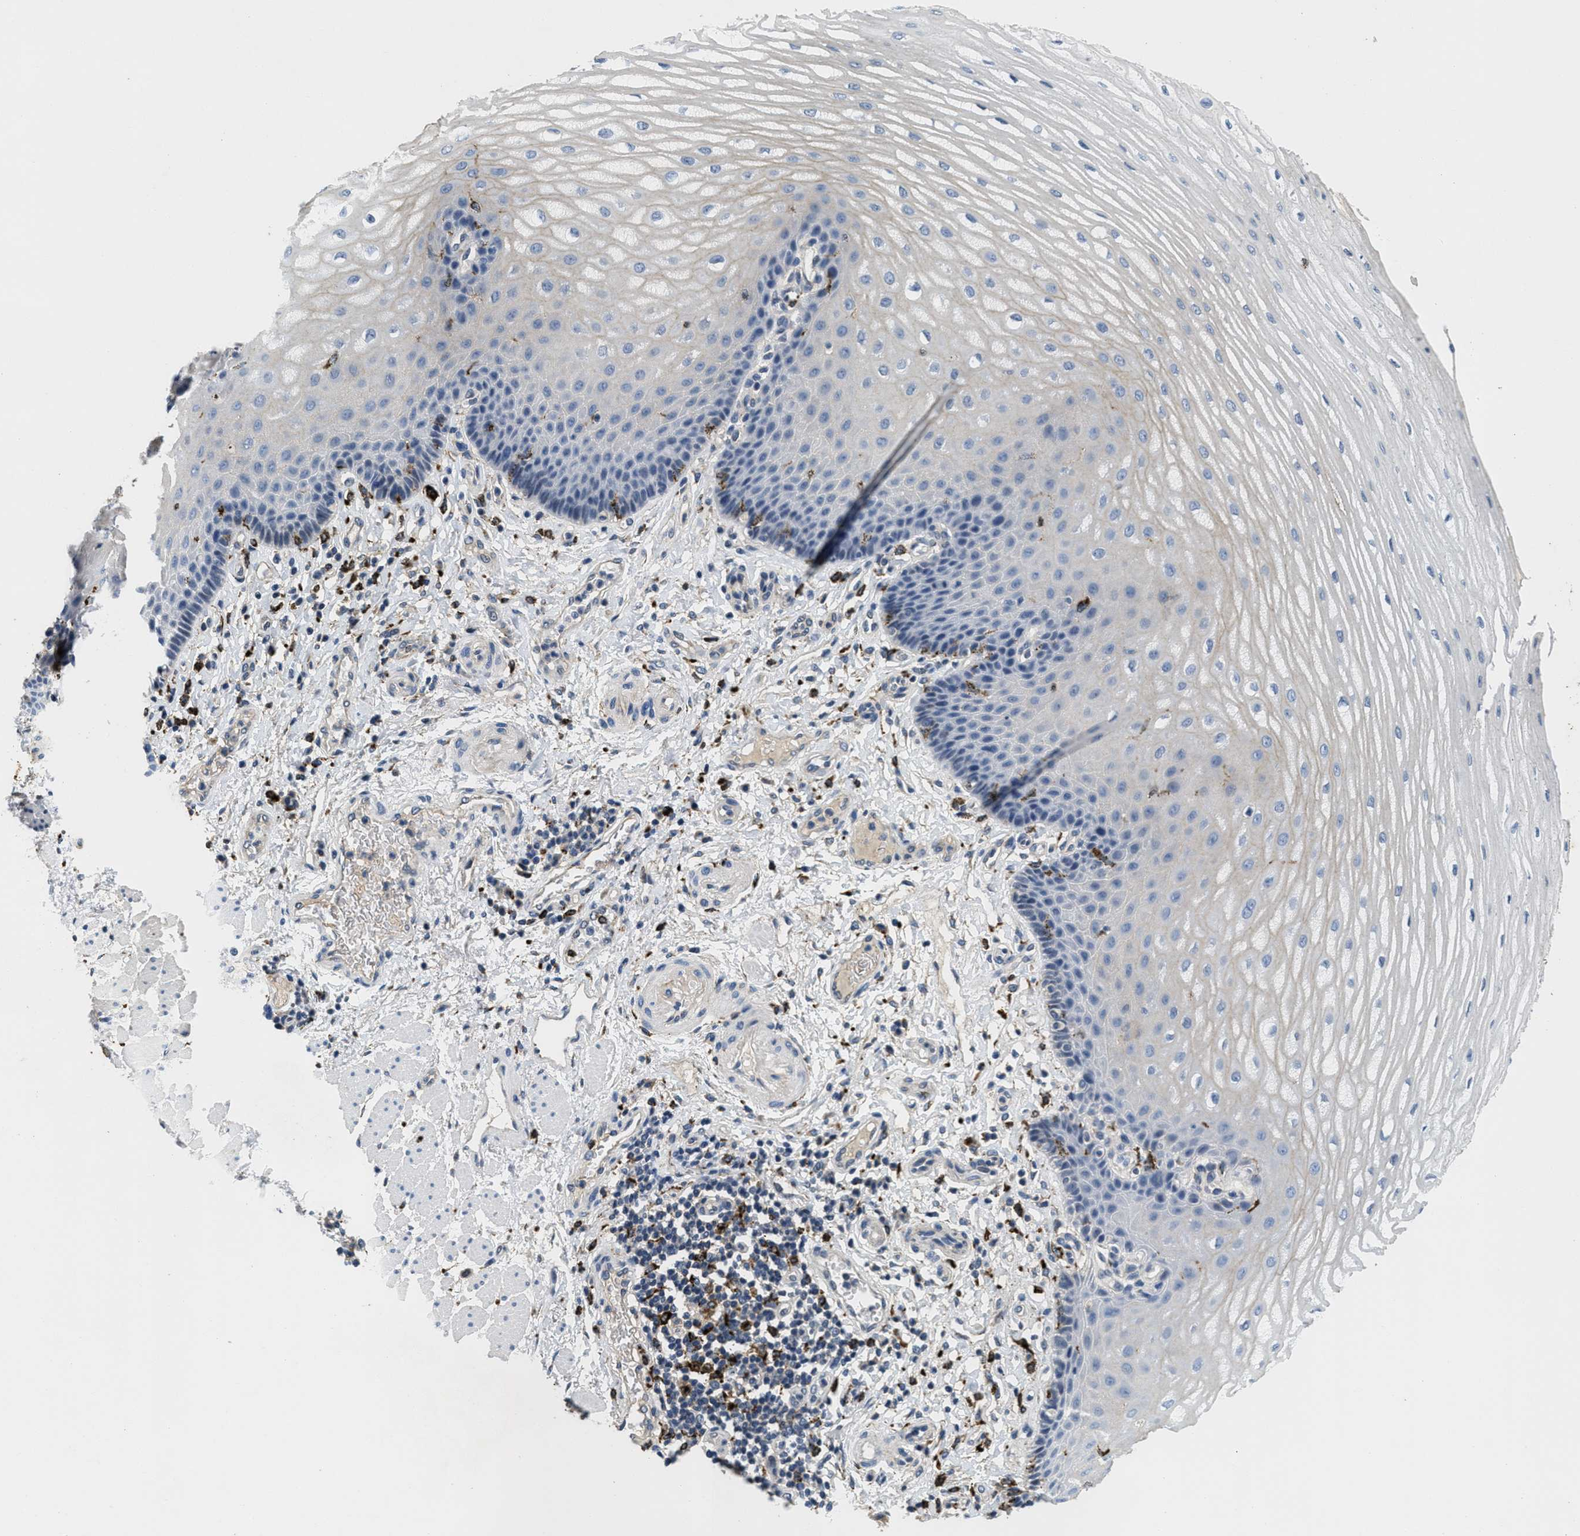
{"staining": {"intensity": "negative", "quantity": "none", "location": "none"}, "tissue": "esophagus", "cell_type": "Squamous epithelial cells", "image_type": "normal", "snomed": [{"axis": "morphology", "description": "Normal tissue, NOS"}, {"axis": "topography", "description": "Esophagus"}], "caption": "Immunohistochemistry (IHC) micrograph of unremarkable esophagus stained for a protein (brown), which reveals no positivity in squamous epithelial cells.", "gene": "BMPR2", "patient": {"sex": "male", "age": 54}}